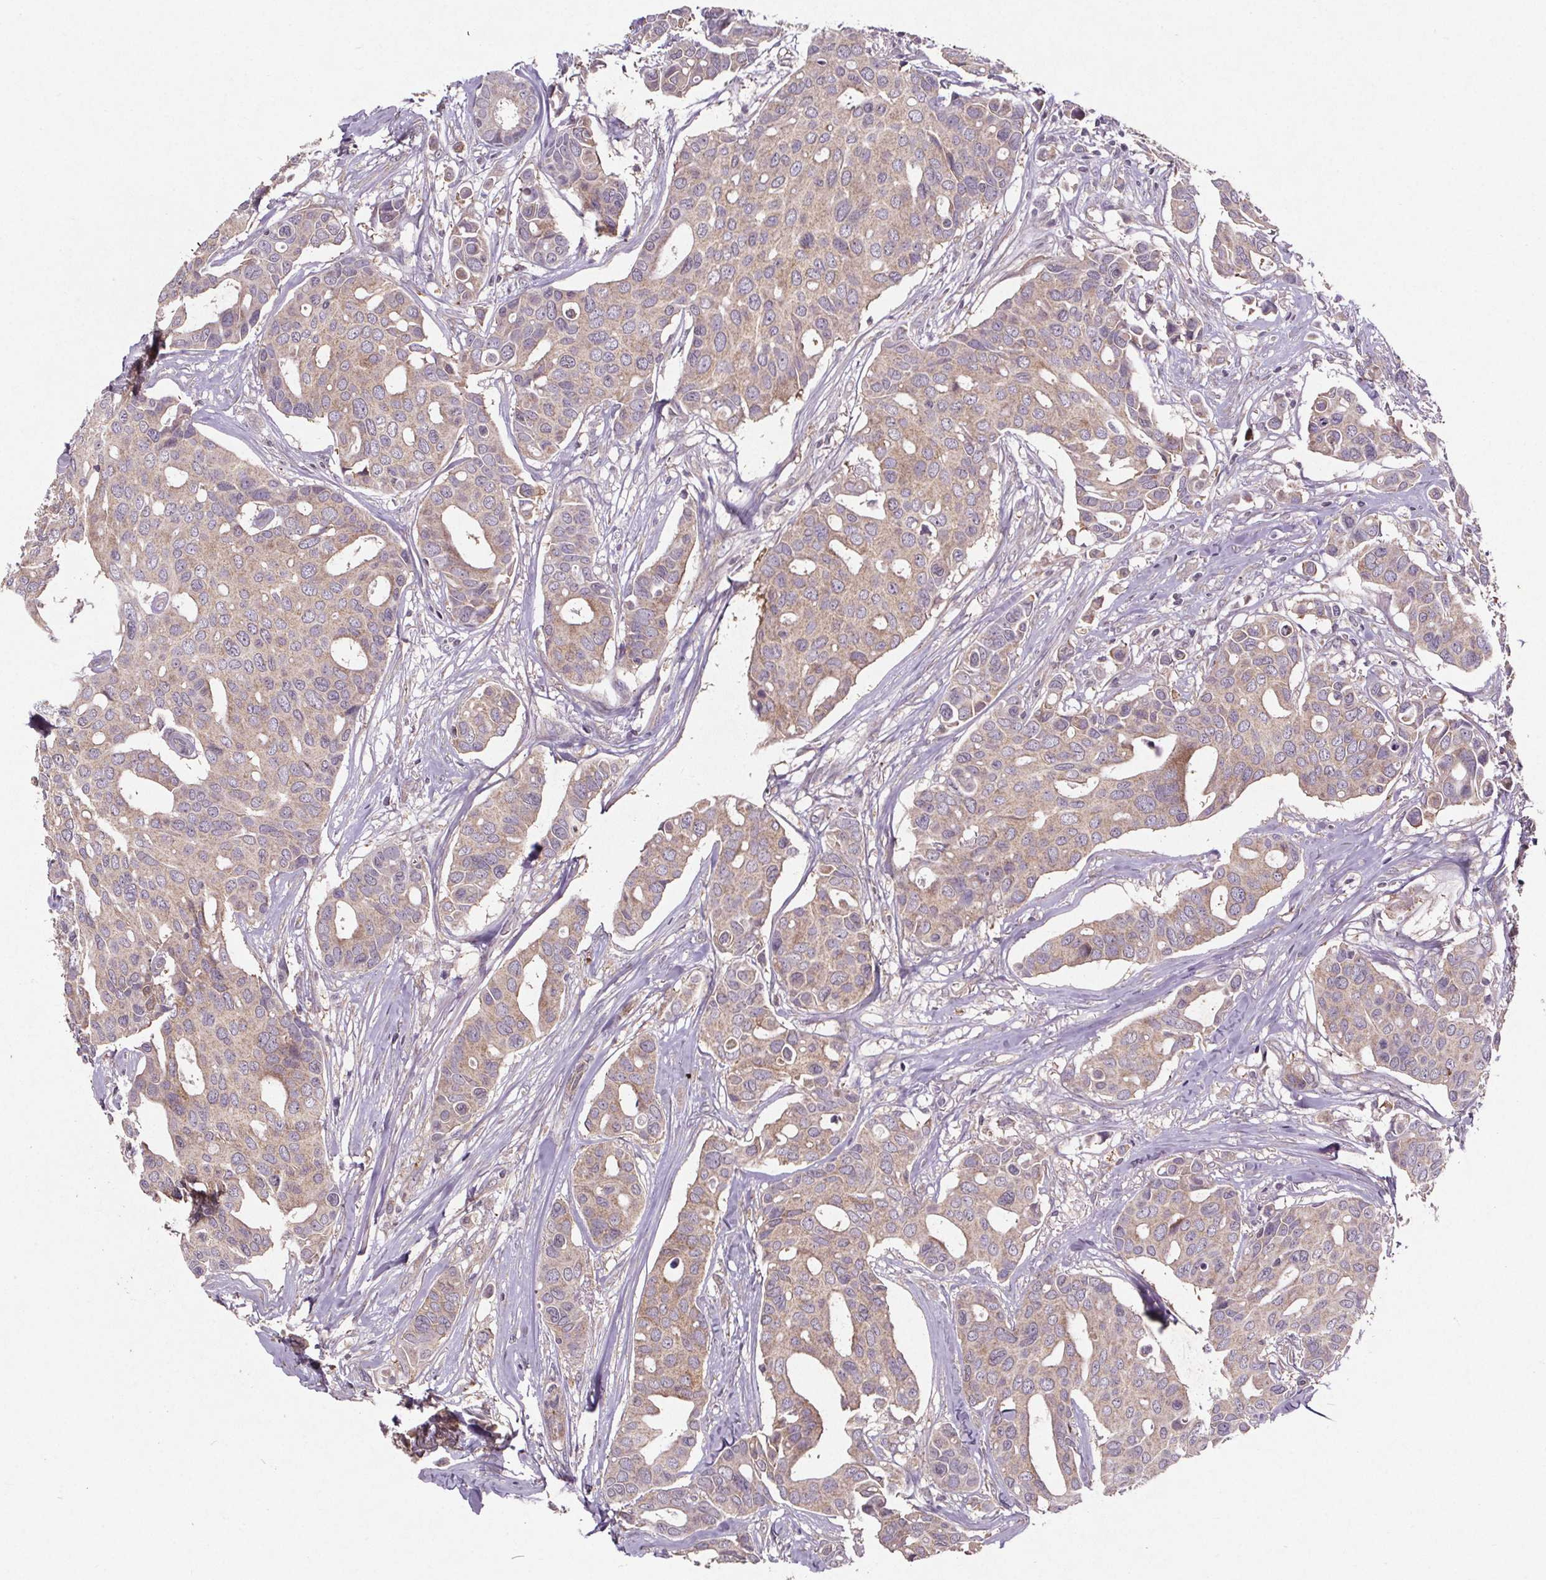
{"staining": {"intensity": "weak", "quantity": ">75%", "location": "cytoplasmic/membranous"}, "tissue": "breast cancer", "cell_type": "Tumor cells", "image_type": "cancer", "snomed": [{"axis": "morphology", "description": "Duct carcinoma"}, {"axis": "topography", "description": "Breast"}], "caption": "Breast cancer (intraductal carcinoma) stained for a protein displays weak cytoplasmic/membranous positivity in tumor cells.", "gene": "STRN3", "patient": {"sex": "female", "age": 54}}